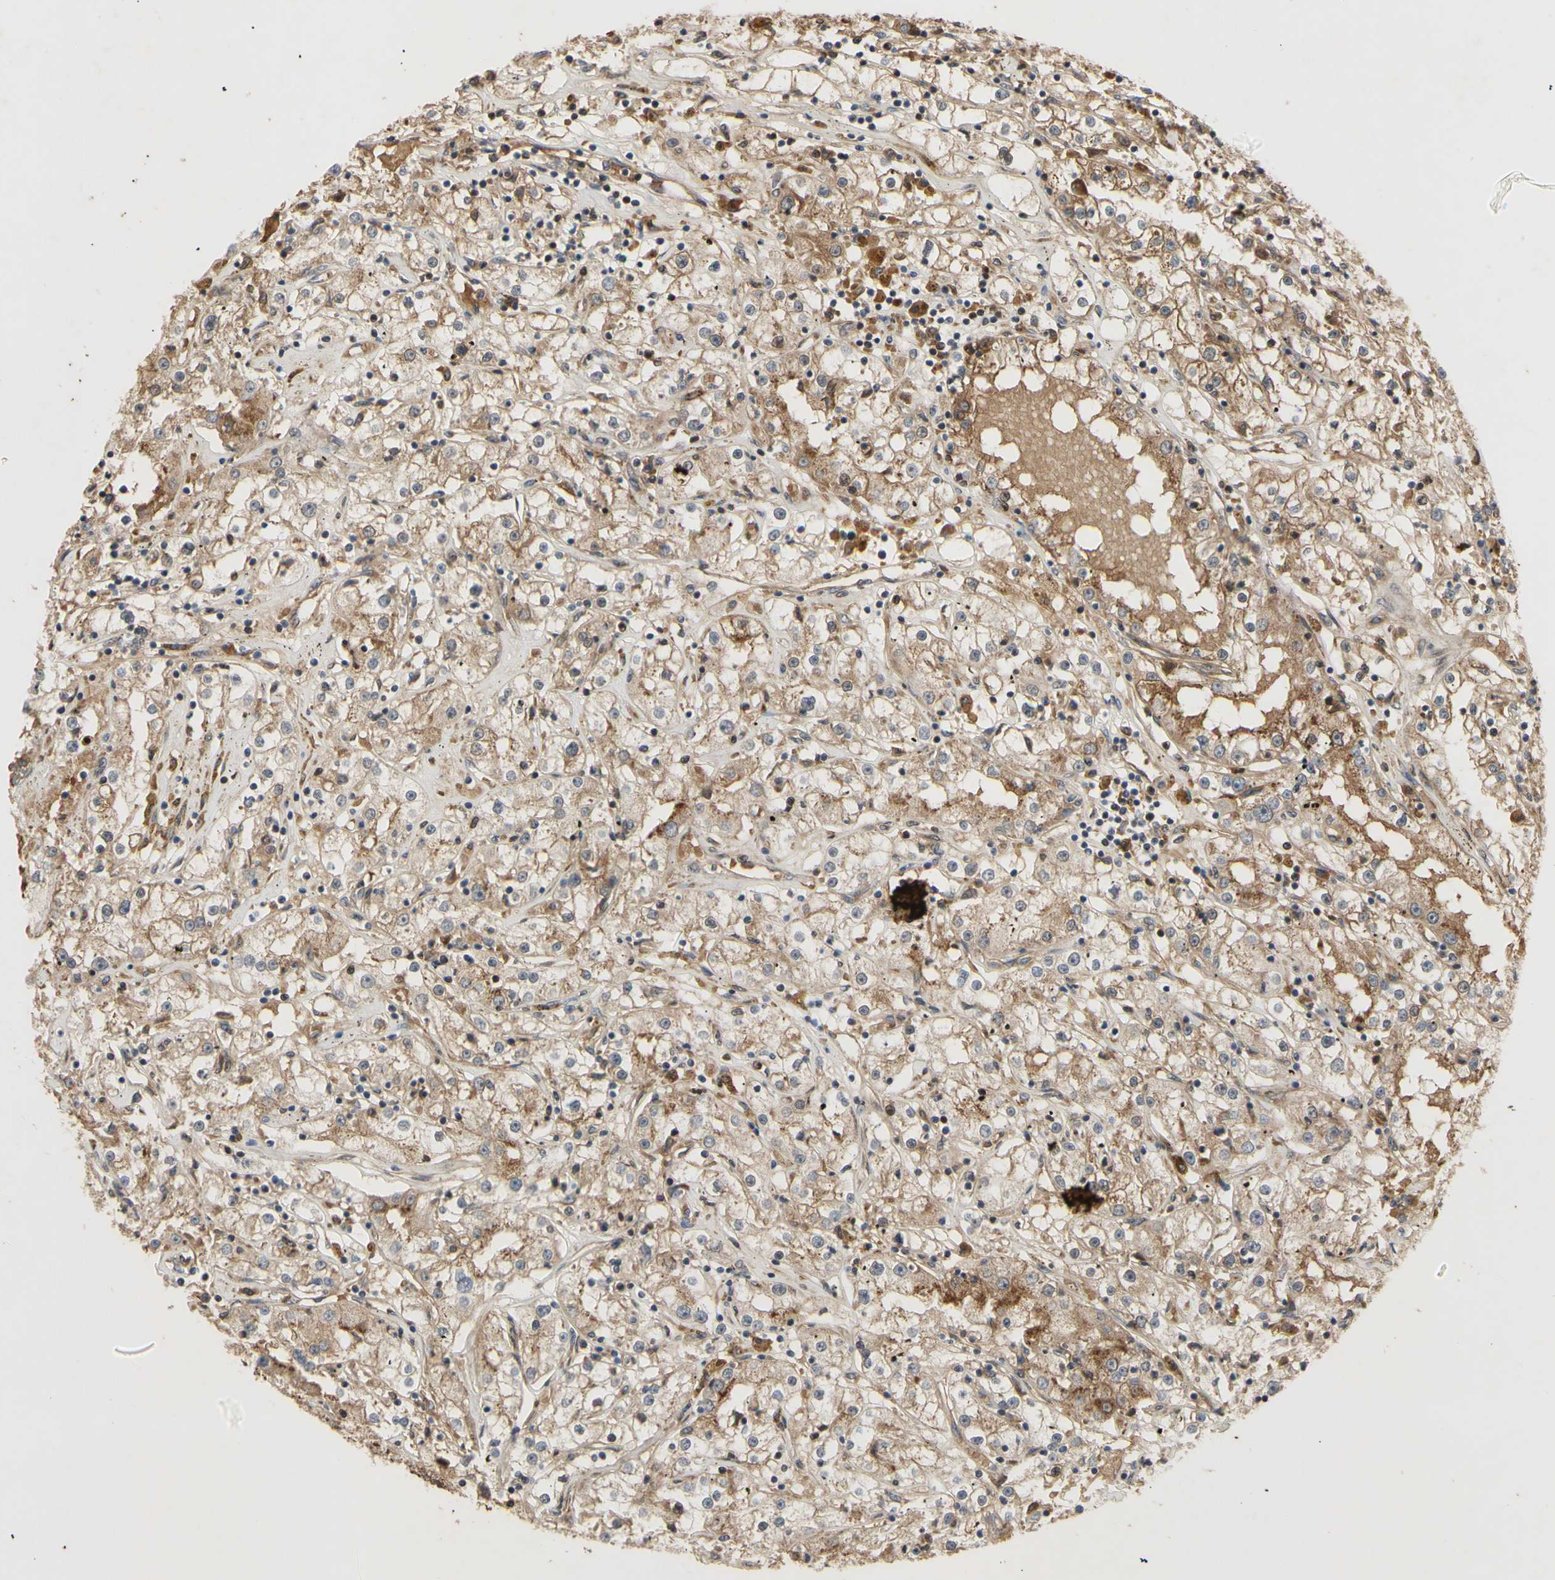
{"staining": {"intensity": "moderate", "quantity": ">75%", "location": "cytoplasmic/membranous"}, "tissue": "renal cancer", "cell_type": "Tumor cells", "image_type": "cancer", "snomed": [{"axis": "morphology", "description": "Adenocarcinoma, NOS"}, {"axis": "topography", "description": "Kidney"}], "caption": "An IHC photomicrograph of neoplastic tissue is shown. Protein staining in brown labels moderate cytoplasmic/membranous positivity in renal cancer within tumor cells.", "gene": "PKN1", "patient": {"sex": "male", "age": 56}}